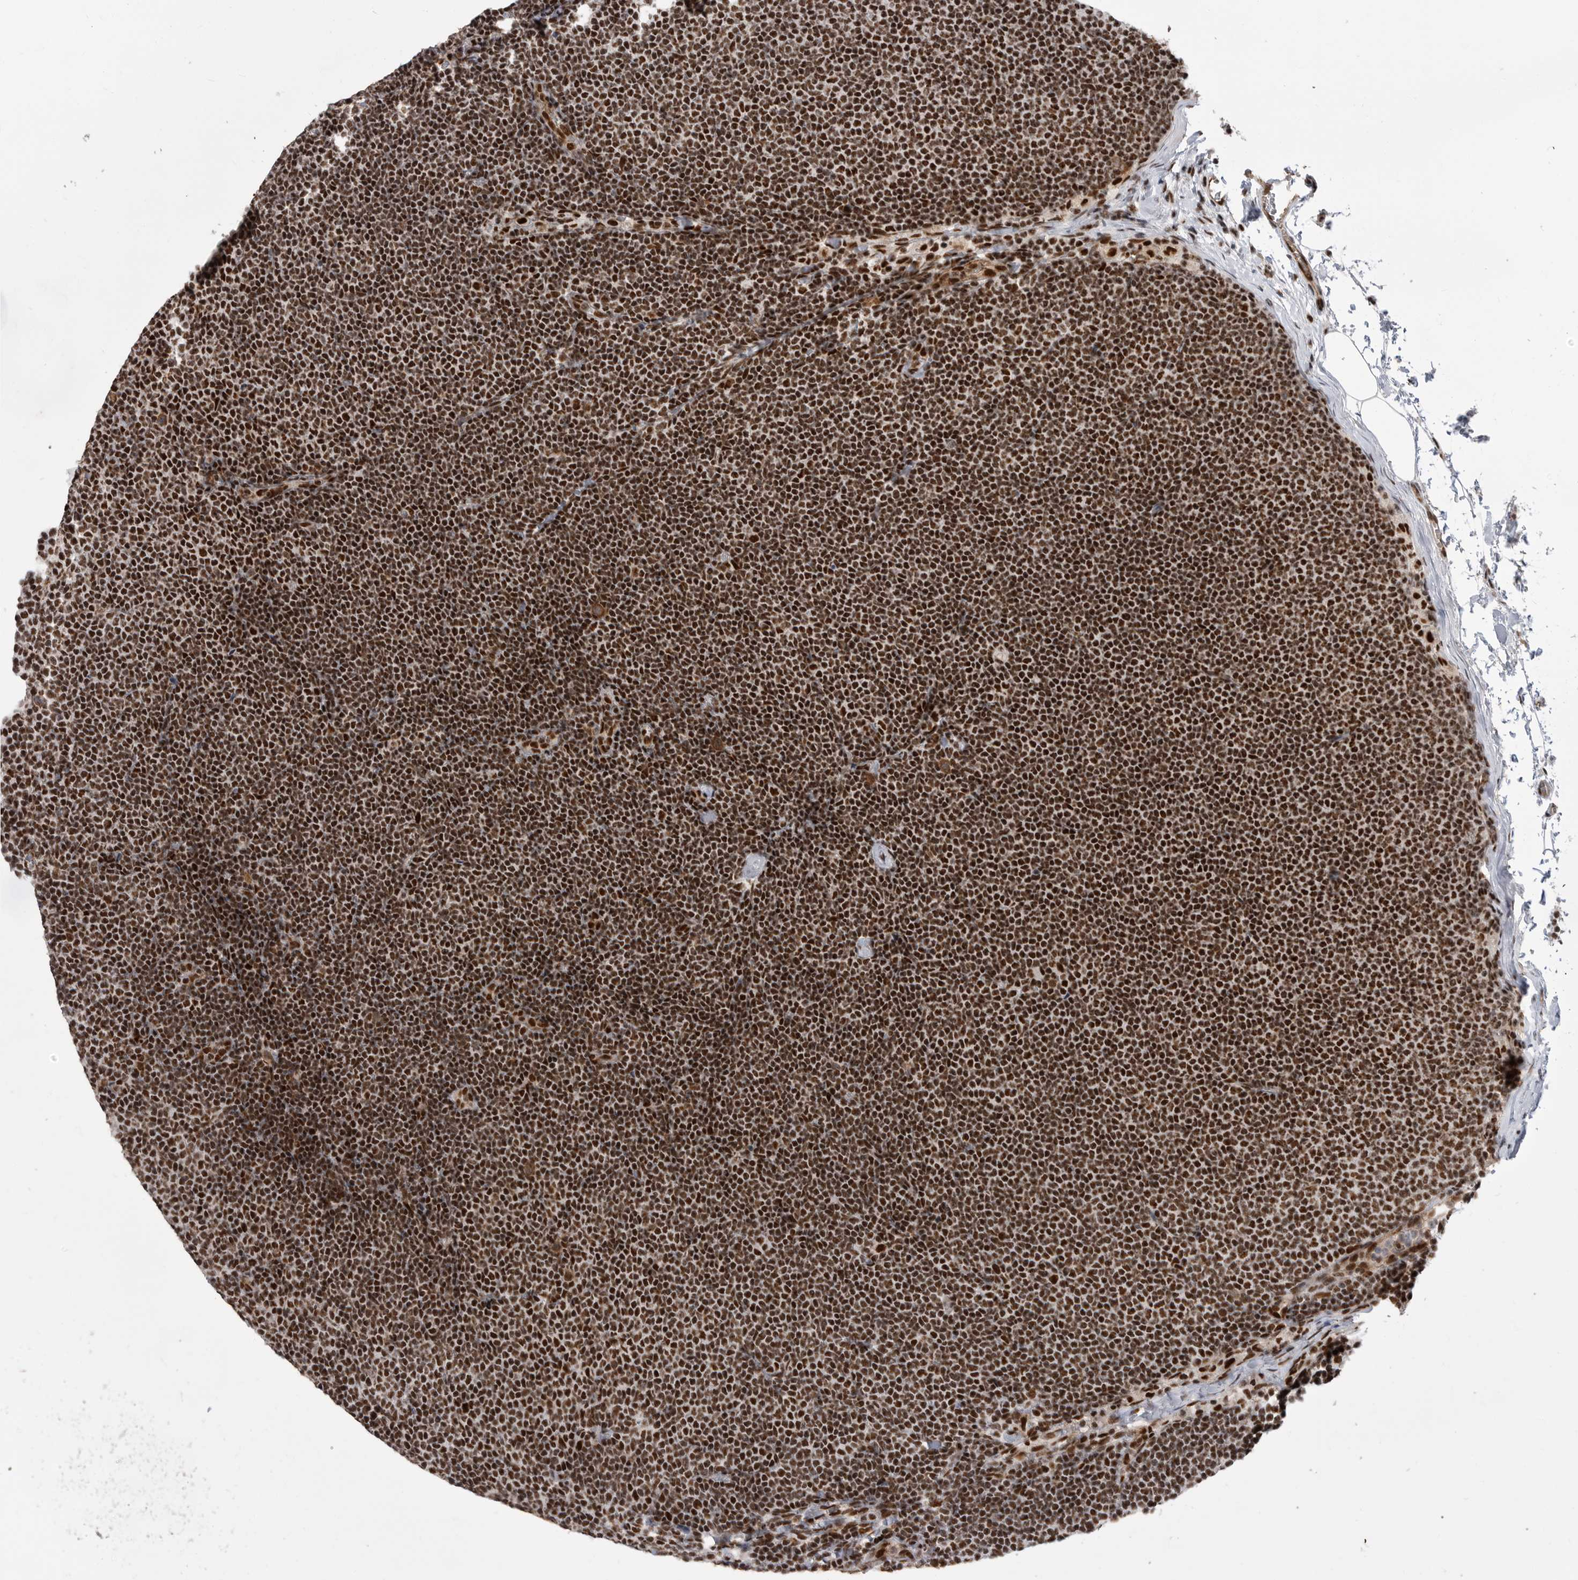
{"staining": {"intensity": "strong", "quantity": ">75%", "location": "nuclear"}, "tissue": "lymphoma", "cell_type": "Tumor cells", "image_type": "cancer", "snomed": [{"axis": "morphology", "description": "Malignant lymphoma, non-Hodgkin's type, Low grade"}, {"axis": "topography", "description": "Lymph node"}], "caption": "IHC (DAB) staining of lymphoma reveals strong nuclear protein positivity in about >75% of tumor cells. (Brightfield microscopy of DAB IHC at high magnification).", "gene": "PPP1R8", "patient": {"sex": "female", "age": 53}}